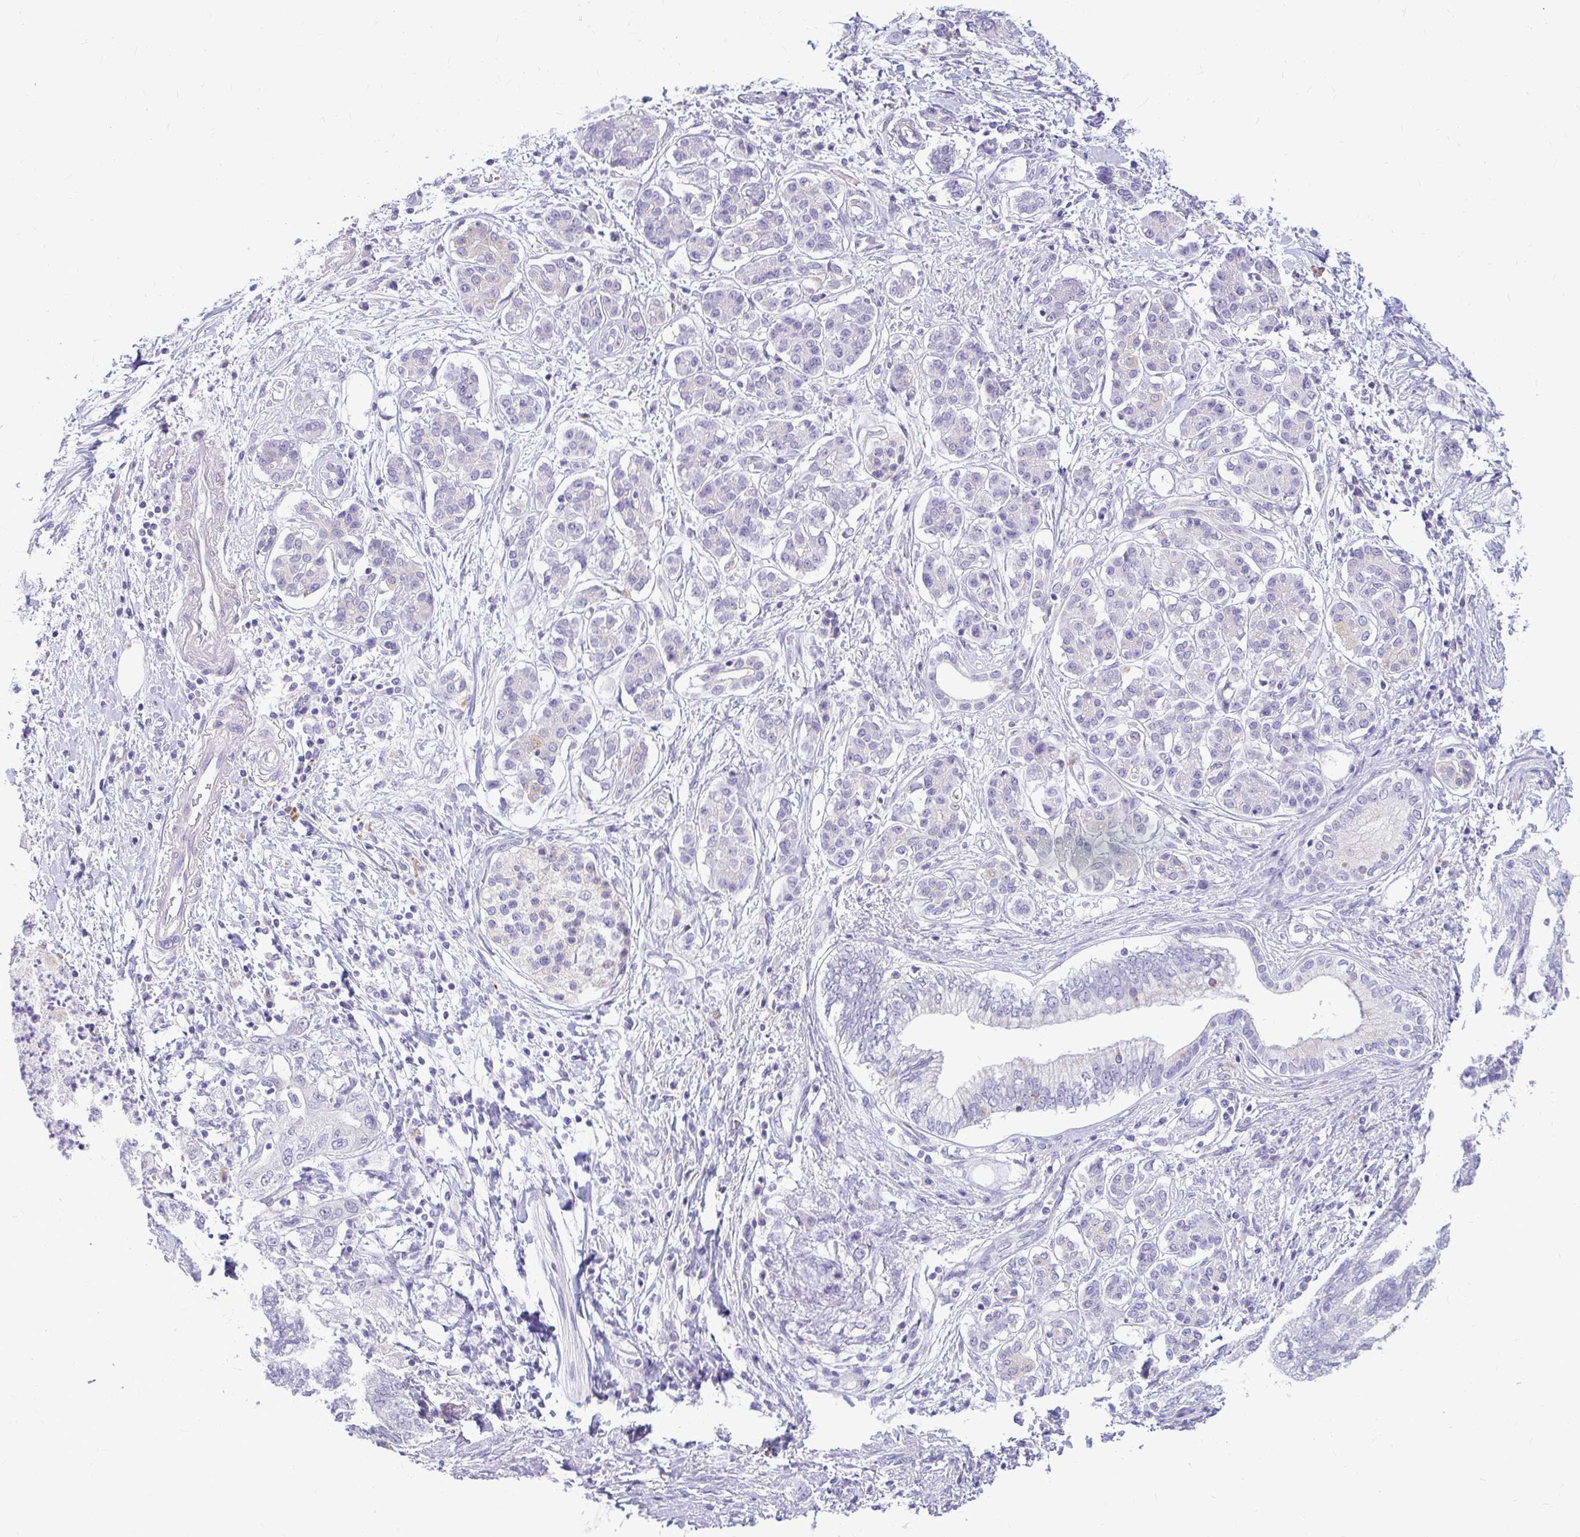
{"staining": {"intensity": "negative", "quantity": "none", "location": "none"}, "tissue": "pancreatic cancer", "cell_type": "Tumor cells", "image_type": "cancer", "snomed": [{"axis": "morphology", "description": "Adenocarcinoma, NOS"}, {"axis": "topography", "description": "Pancreas"}], "caption": "DAB (3,3'-diaminobenzidine) immunohistochemical staining of human adenocarcinoma (pancreatic) shows no significant positivity in tumor cells.", "gene": "PKN3", "patient": {"sex": "female", "age": 73}}